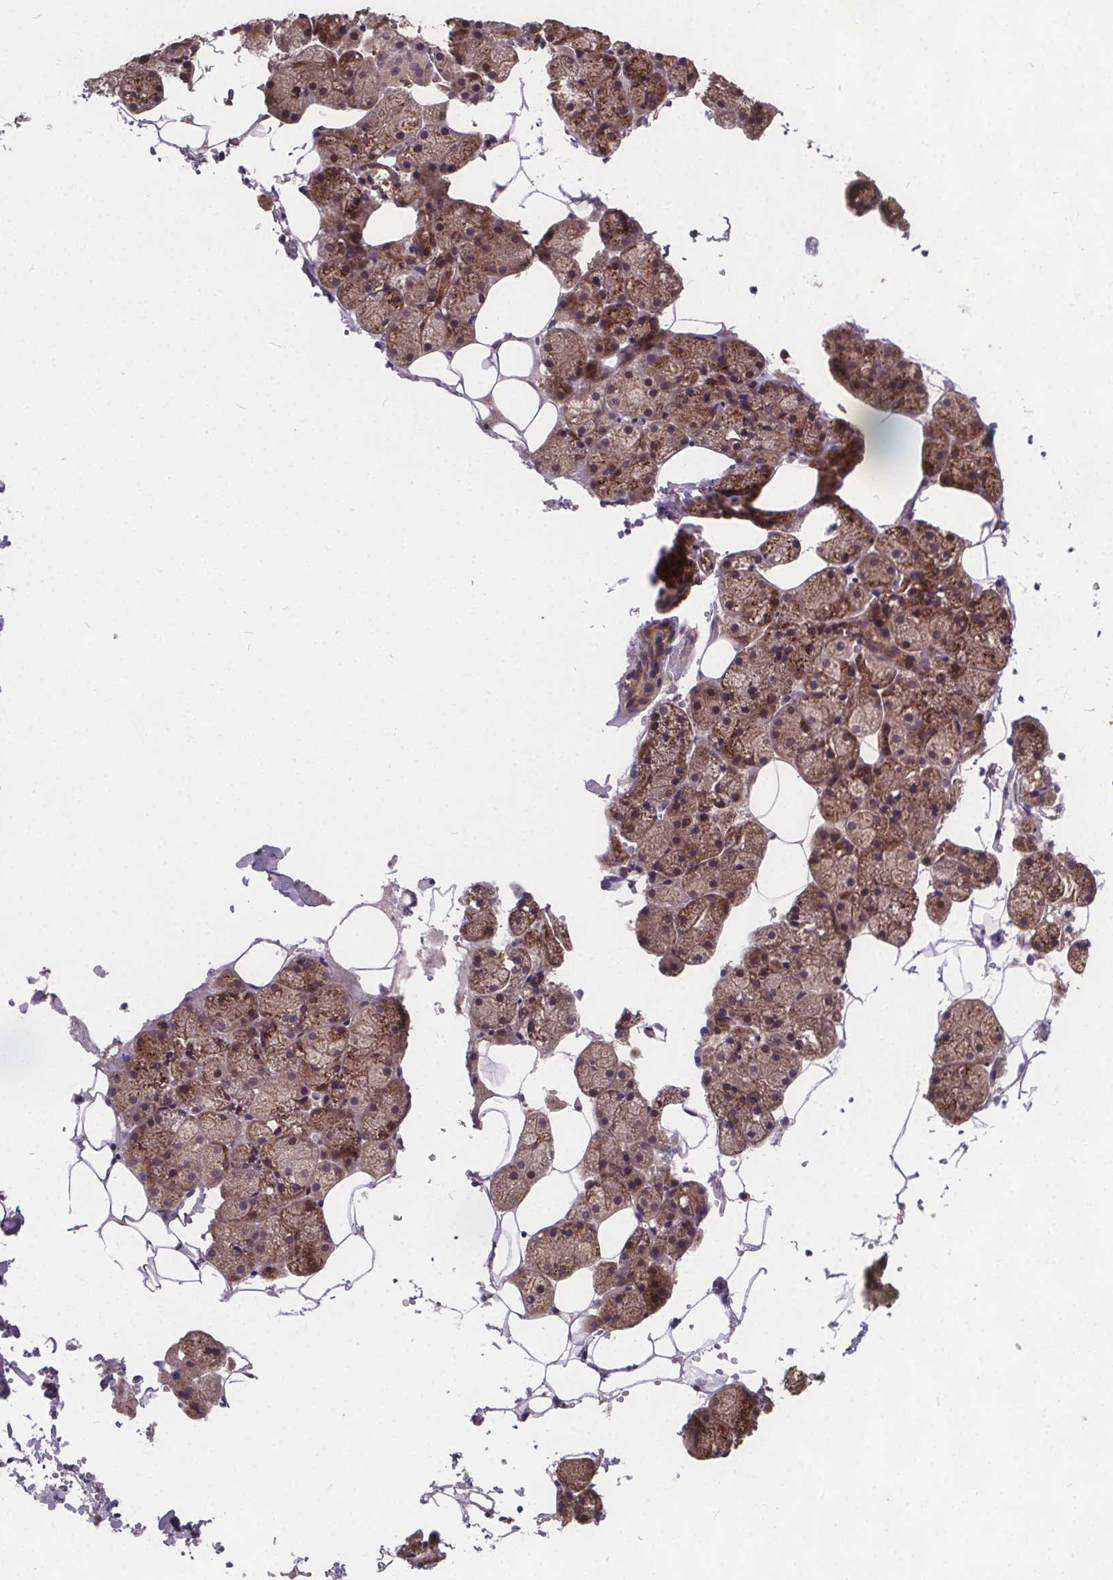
{"staining": {"intensity": "moderate", "quantity": ">75%", "location": "cytoplasmic/membranous,nuclear"}, "tissue": "salivary gland", "cell_type": "Glandular cells", "image_type": "normal", "snomed": [{"axis": "morphology", "description": "Normal tissue, NOS"}, {"axis": "topography", "description": "Salivary gland"}], "caption": "The image demonstrates immunohistochemical staining of unremarkable salivary gland. There is moderate cytoplasmic/membranous,nuclear expression is seen in about >75% of glandular cells.", "gene": "USP9X", "patient": {"sex": "male", "age": 38}}